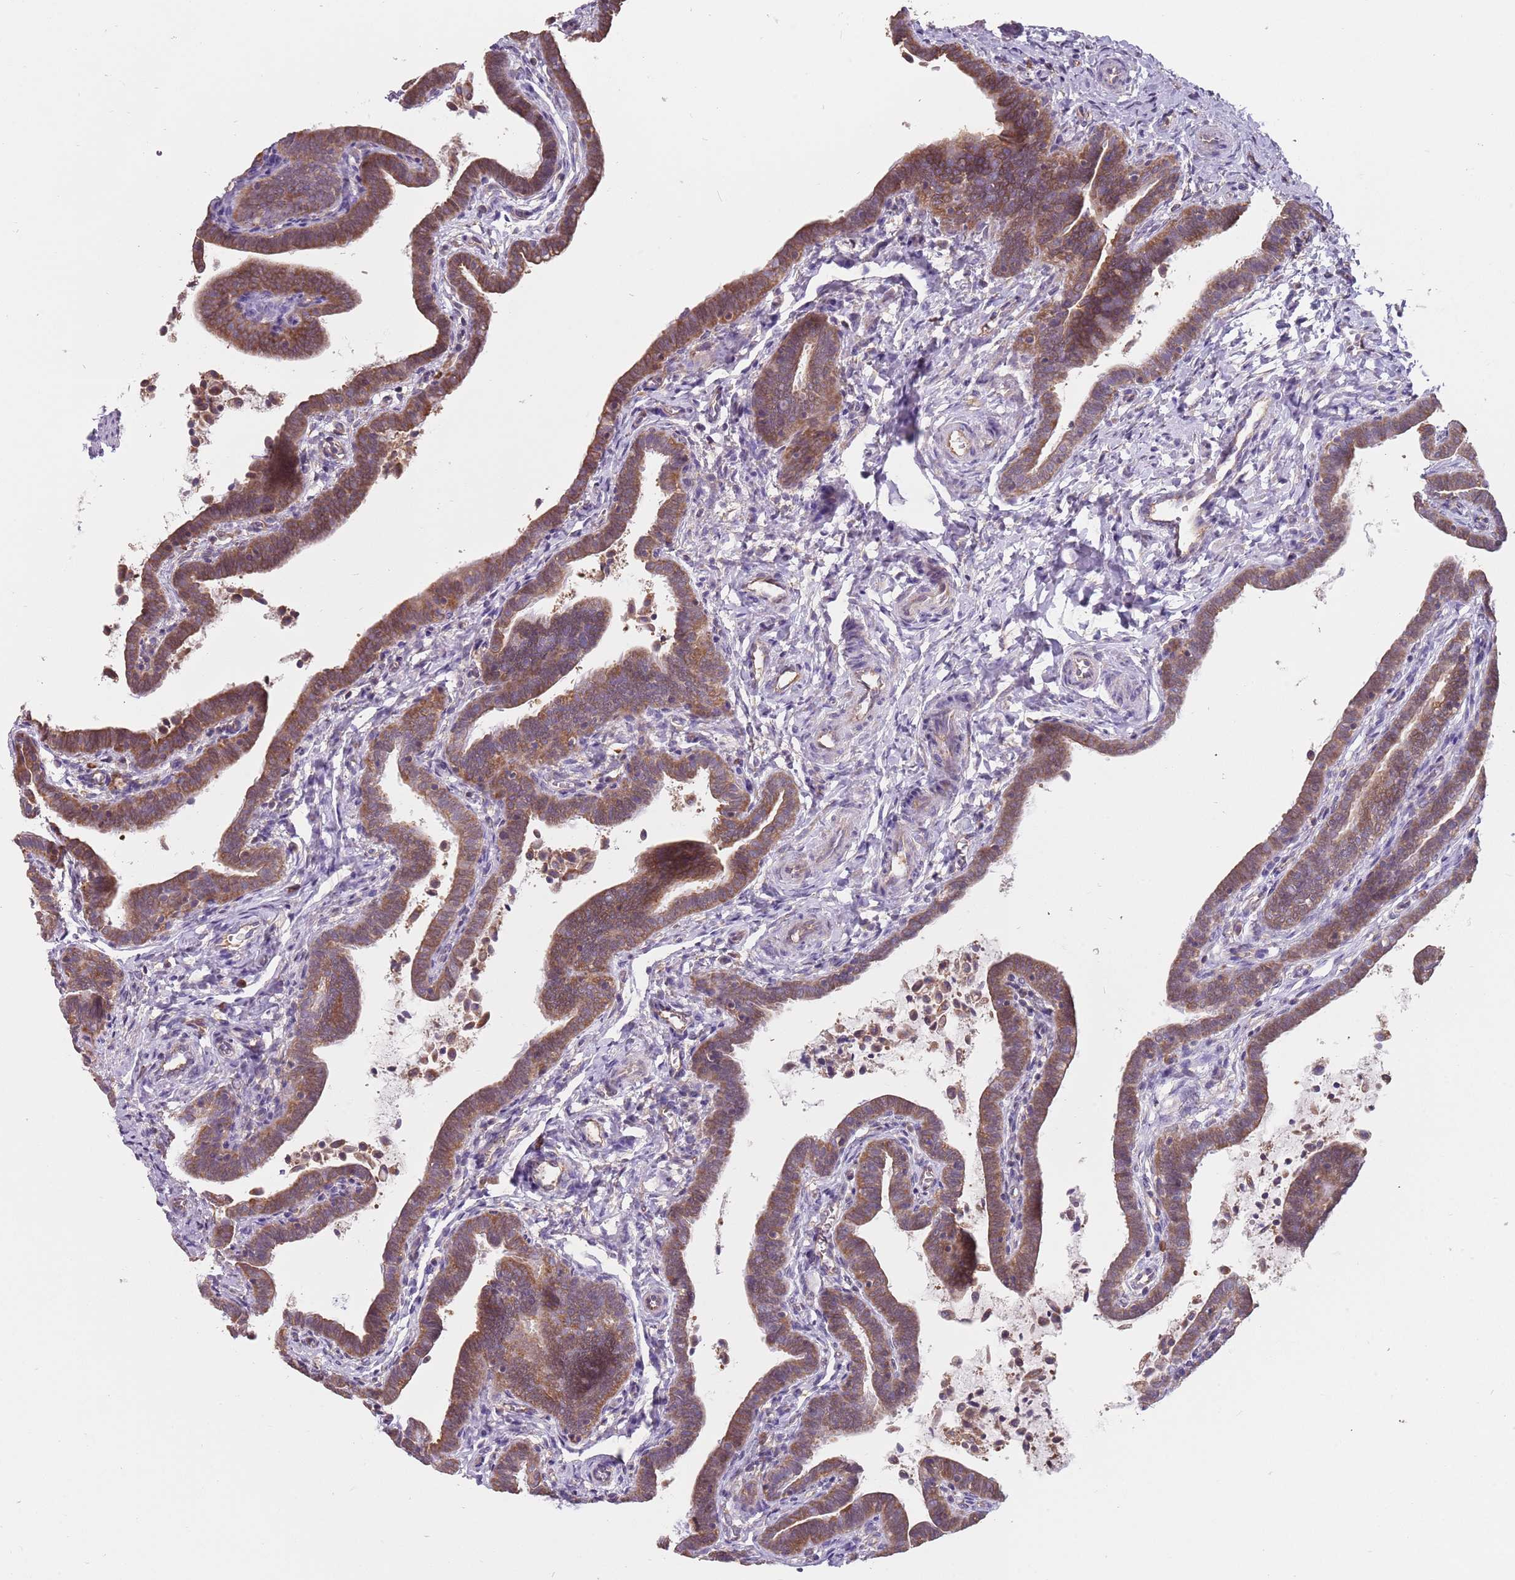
{"staining": {"intensity": "strong", "quantity": ">75%", "location": "cytoplasmic/membranous"}, "tissue": "fallopian tube", "cell_type": "Glandular cells", "image_type": "normal", "snomed": [{"axis": "morphology", "description": "Normal tissue, NOS"}, {"axis": "topography", "description": "Fallopian tube"}], "caption": "Protein expression analysis of unremarkable human fallopian tube reveals strong cytoplasmic/membranous expression in approximately >75% of glandular cells. (brown staining indicates protein expression, while blue staining denotes nuclei).", "gene": "RPL17", "patient": {"sex": "female", "age": 36}}